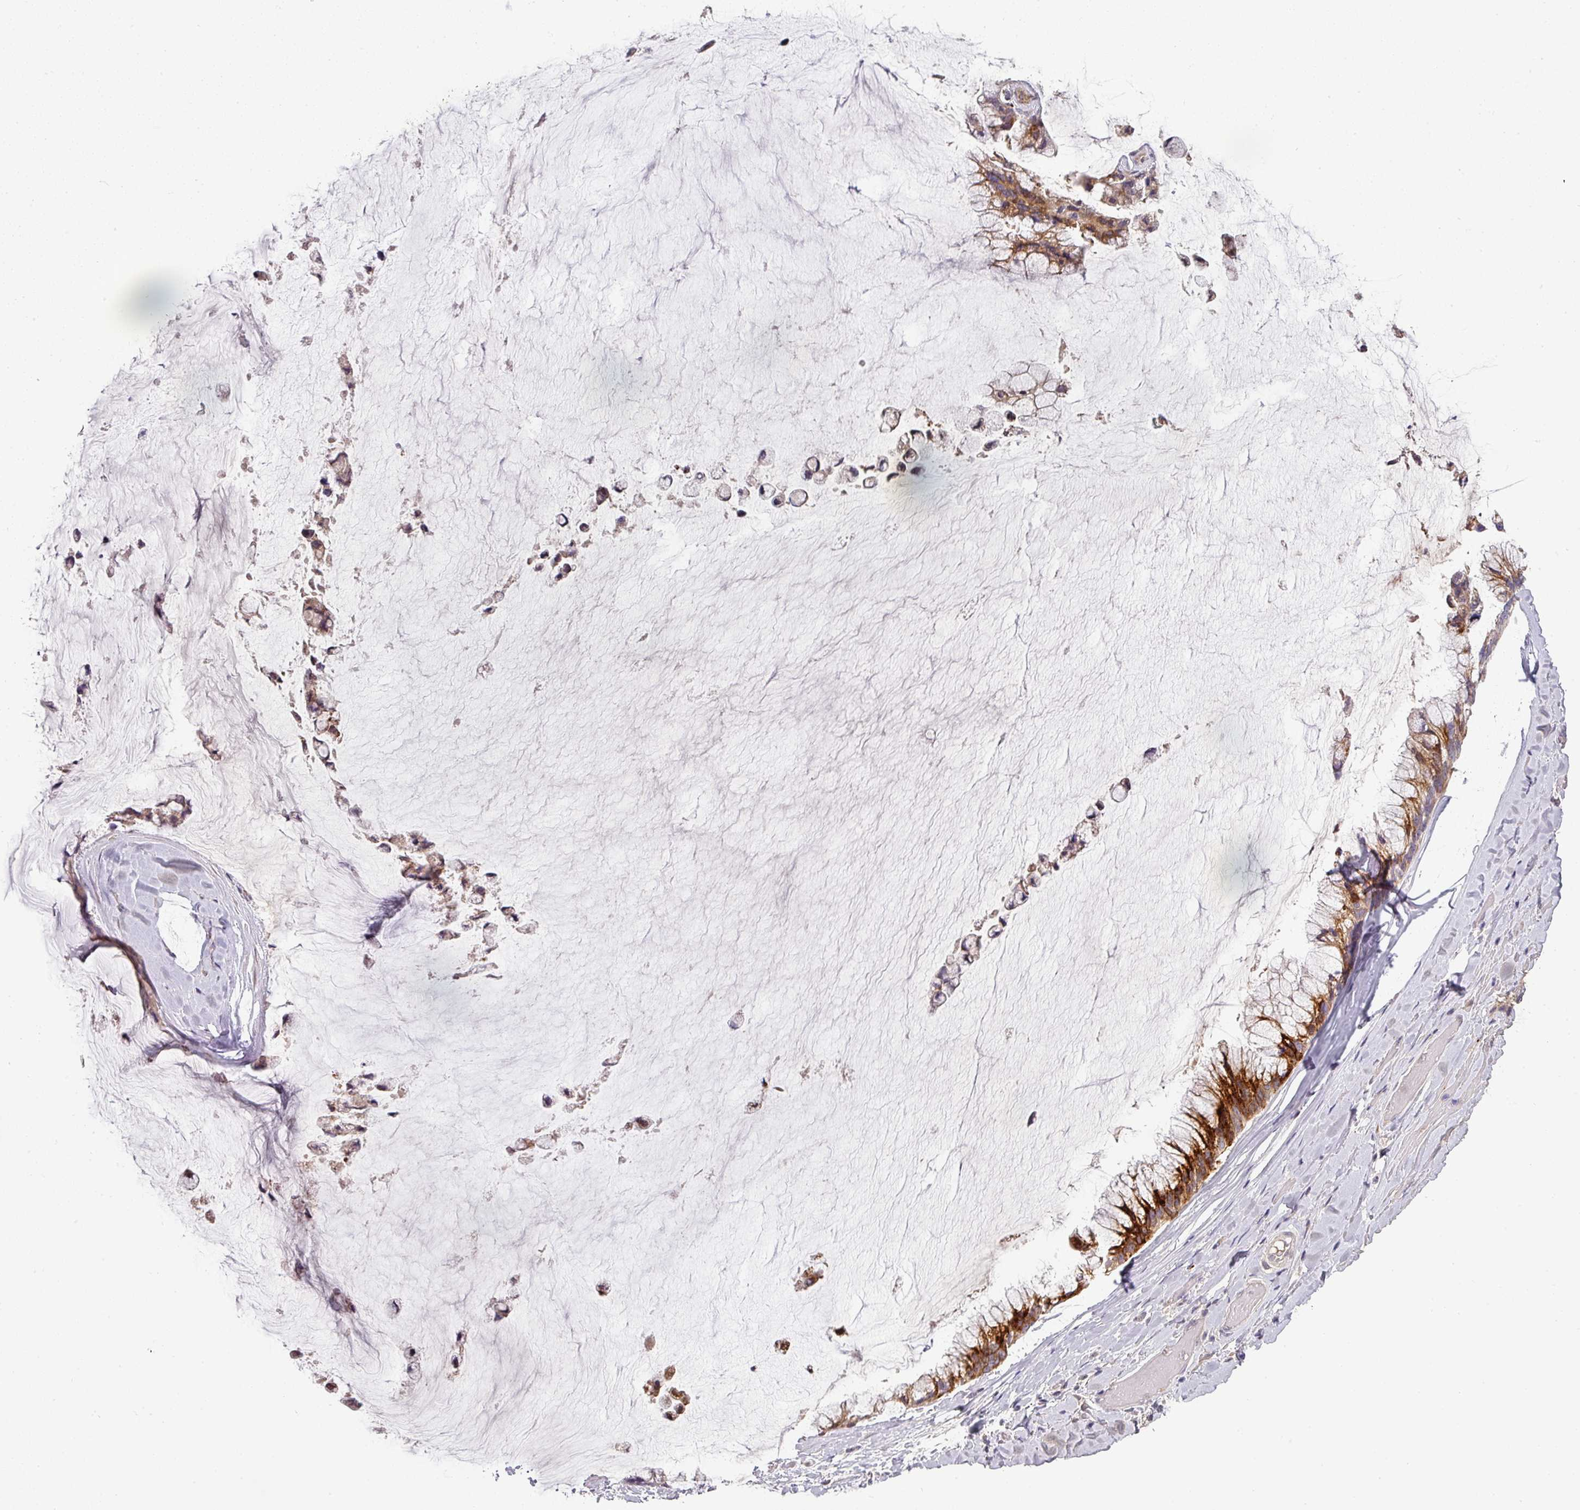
{"staining": {"intensity": "moderate", "quantity": ">75%", "location": "cytoplasmic/membranous"}, "tissue": "ovarian cancer", "cell_type": "Tumor cells", "image_type": "cancer", "snomed": [{"axis": "morphology", "description": "Cystadenocarcinoma, mucinous, NOS"}, {"axis": "topography", "description": "Ovary"}], "caption": "Mucinous cystadenocarcinoma (ovarian) was stained to show a protein in brown. There is medium levels of moderate cytoplasmic/membranous positivity in approximately >75% of tumor cells.", "gene": "SPCS3", "patient": {"sex": "female", "age": 39}}